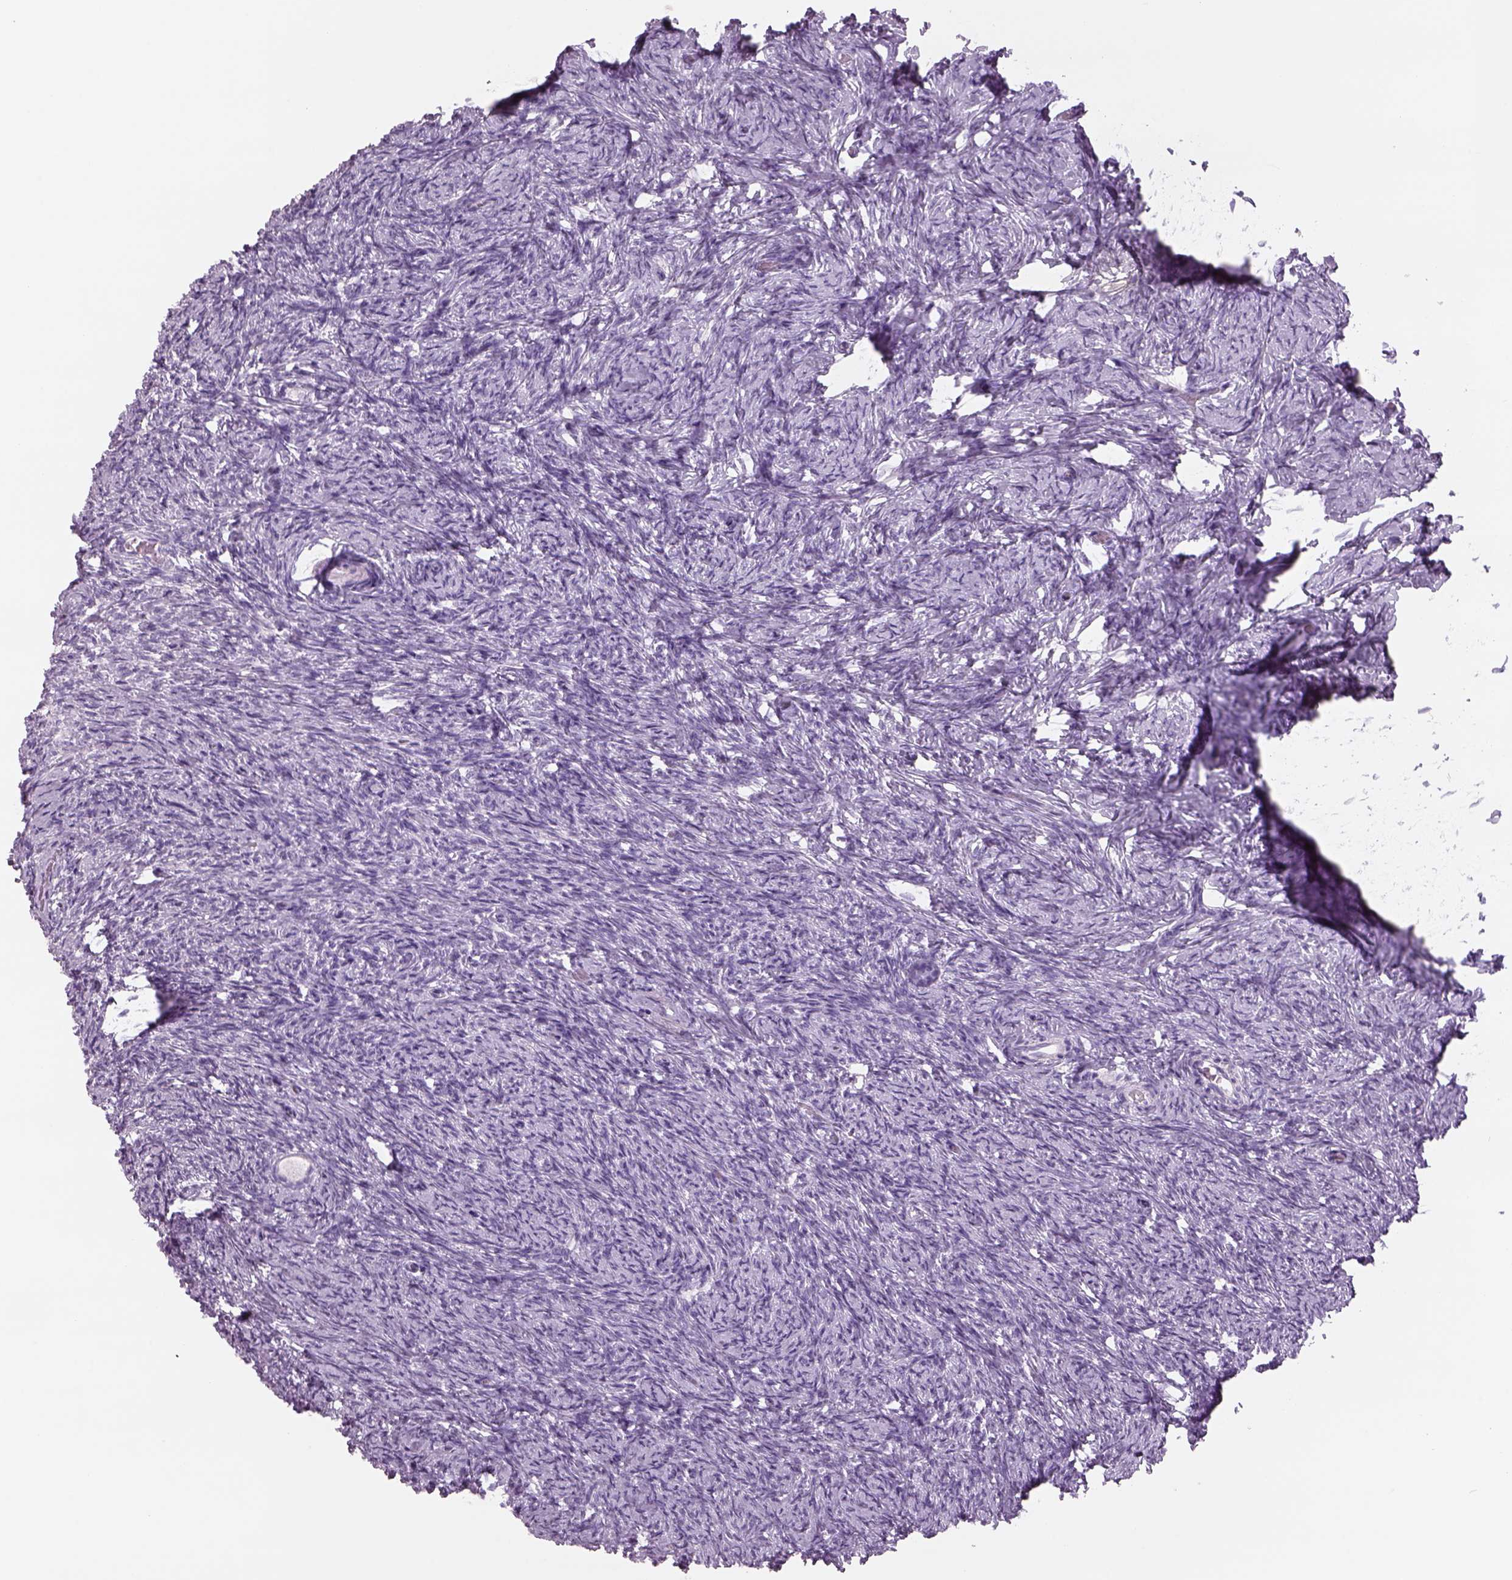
{"staining": {"intensity": "negative", "quantity": "none", "location": "none"}, "tissue": "ovary", "cell_type": "Ovarian stroma cells", "image_type": "normal", "snomed": [{"axis": "morphology", "description": "Normal tissue, NOS"}, {"axis": "topography", "description": "Ovary"}], "caption": "Immunohistochemistry (IHC) image of benign human ovary stained for a protein (brown), which shows no positivity in ovarian stroma cells. The staining was performed using DAB (3,3'-diaminobenzidine) to visualize the protein expression in brown, while the nuclei were stained in blue with hematoxylin (Magnification: 20x).", "gene": "RHO", "patient": {"sex": "female", "age": 39}}